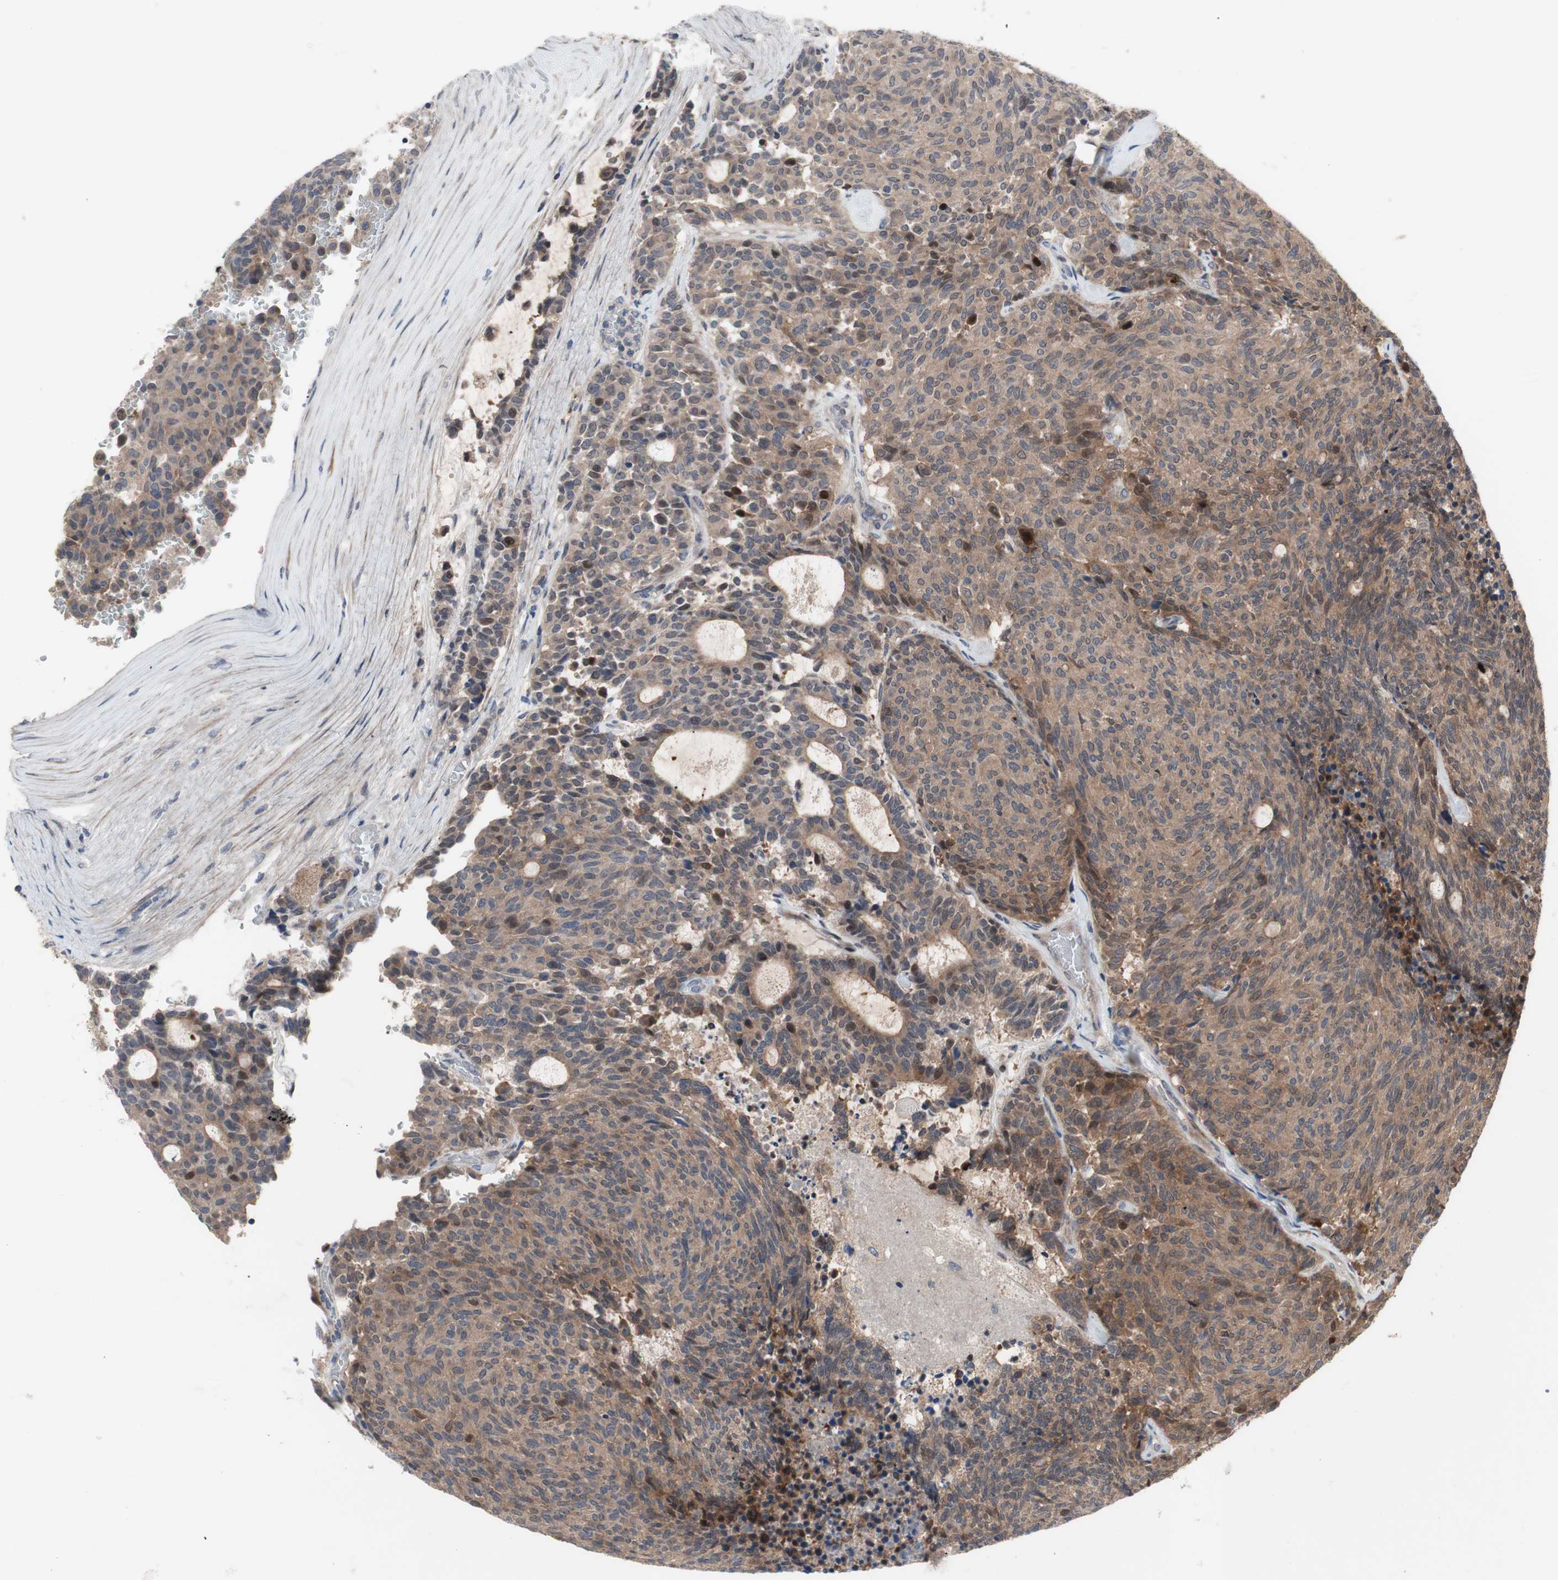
{"staining": {"intensity": "moderate", "quantity": ">75%", "location": "cytoplasmic/membranous"}, "tissue": "carcinoid", "cell_type": "Tumor cells", "image_type": "cancer", "snomed": [{"axis": "morphology", "description": "Carcinoid, malignant, NOS"}, {"axis": "topography", "description": "Pancreas"}], "caption": "The micrograph exhibits immunohistochemical staining of carcinoid (malignant). There is moderate cytoplasmic/membranous expression is appreciated in about >75% of tumor cells.", "gene": "OAZ1", "patient": {"sex": "female", "age": 54}}